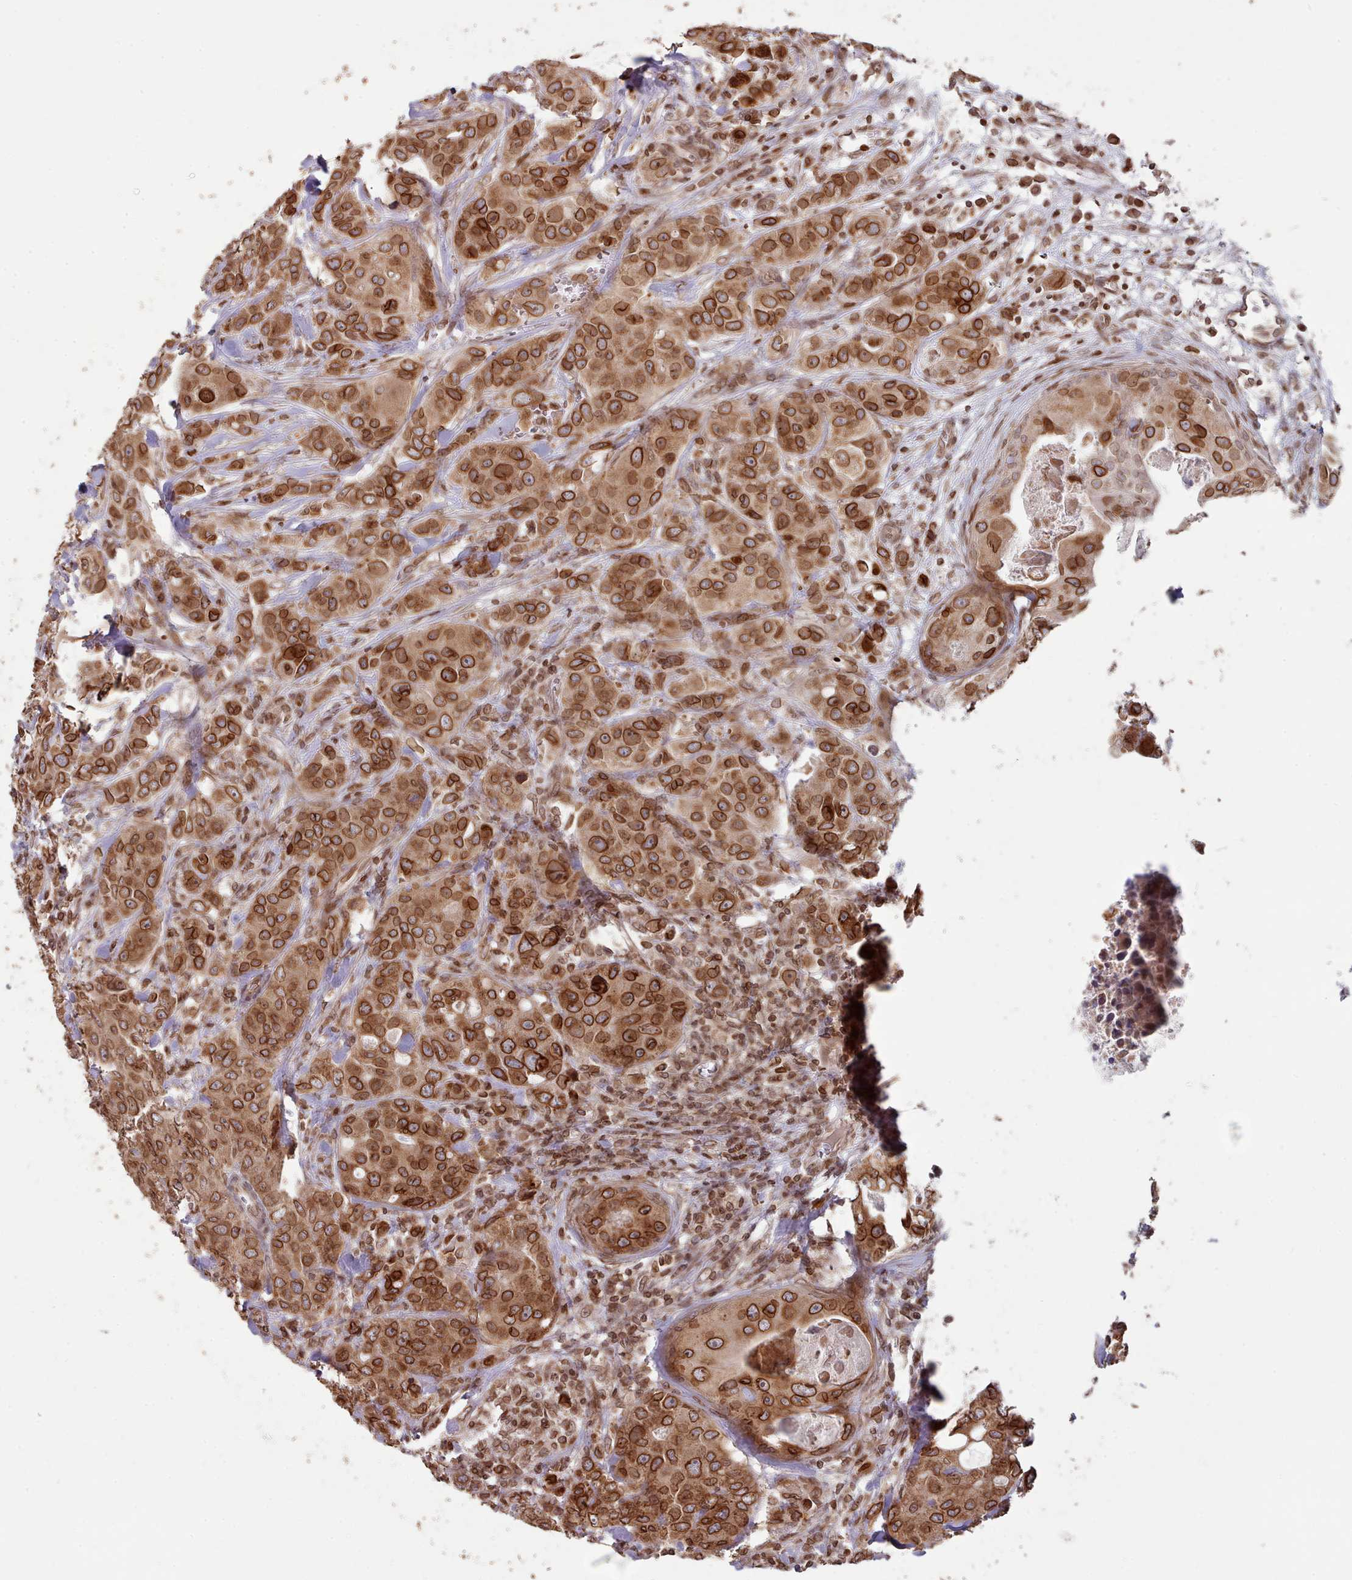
{"staining": {"intensity": "strong", "quantity": ">75%", "location": "cytoplasmic/membranous,nuclear"}, "tissue": "breast cancer", "cell_type": "Tumor cells", "image_type": "cancer", "snomed": [{"axis": "morphology", "description": "Duct carcinoma"}, {"axis": "topography", "description": "Breast"}], "caption": "Human infiltrating ductal carcinoma (breast) stained with a brown dye demonstrates strong cytoplasmic/membranous and nuclear positive positivity in approximately >75% of tumor cells.", "gene": "TOR1AIP1", "patient": {"sex": "female", "age": 43}}